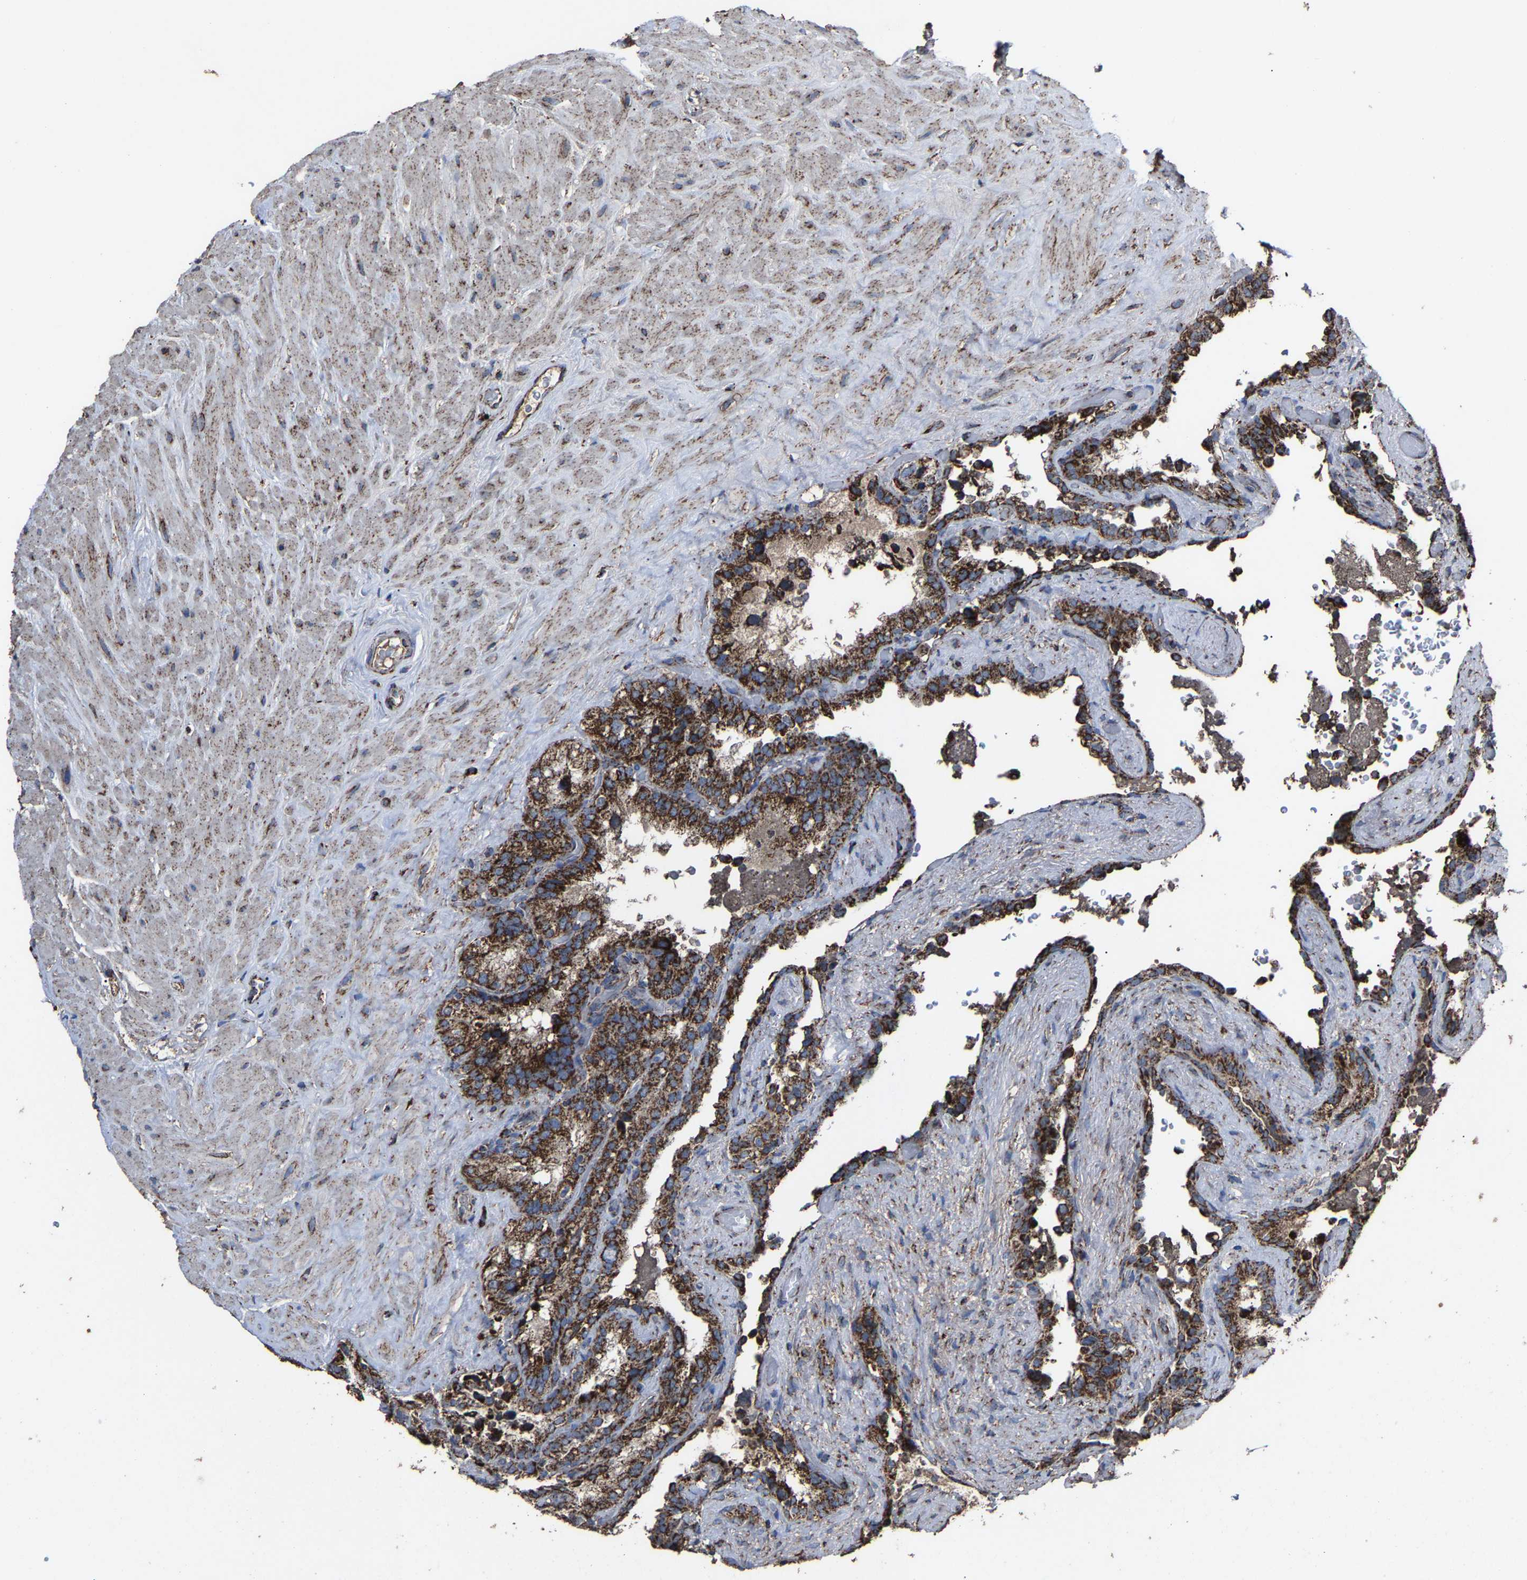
{"staining": {"intensity": "strong", "quantity": ">75%", "location": "cytoplasmic/membranous"}, "tissue": "seminal vesicle", "cell_type": "Glandular cells", "image_type": "normal", "snomed": [{"axis": "morphology", "description": "Normal tissue, NOS"}, {"axis": "topography", "description": "Seminal veicle"}], "caption": "DAB immunohistochemical staining of normal human seminal vesicle demonstrates strong cytoplasmic/membranous protein expression in about >75% of glandular cells.", "gene": "NDUFV3", "patient": {"sex": "male", "age": 68}}